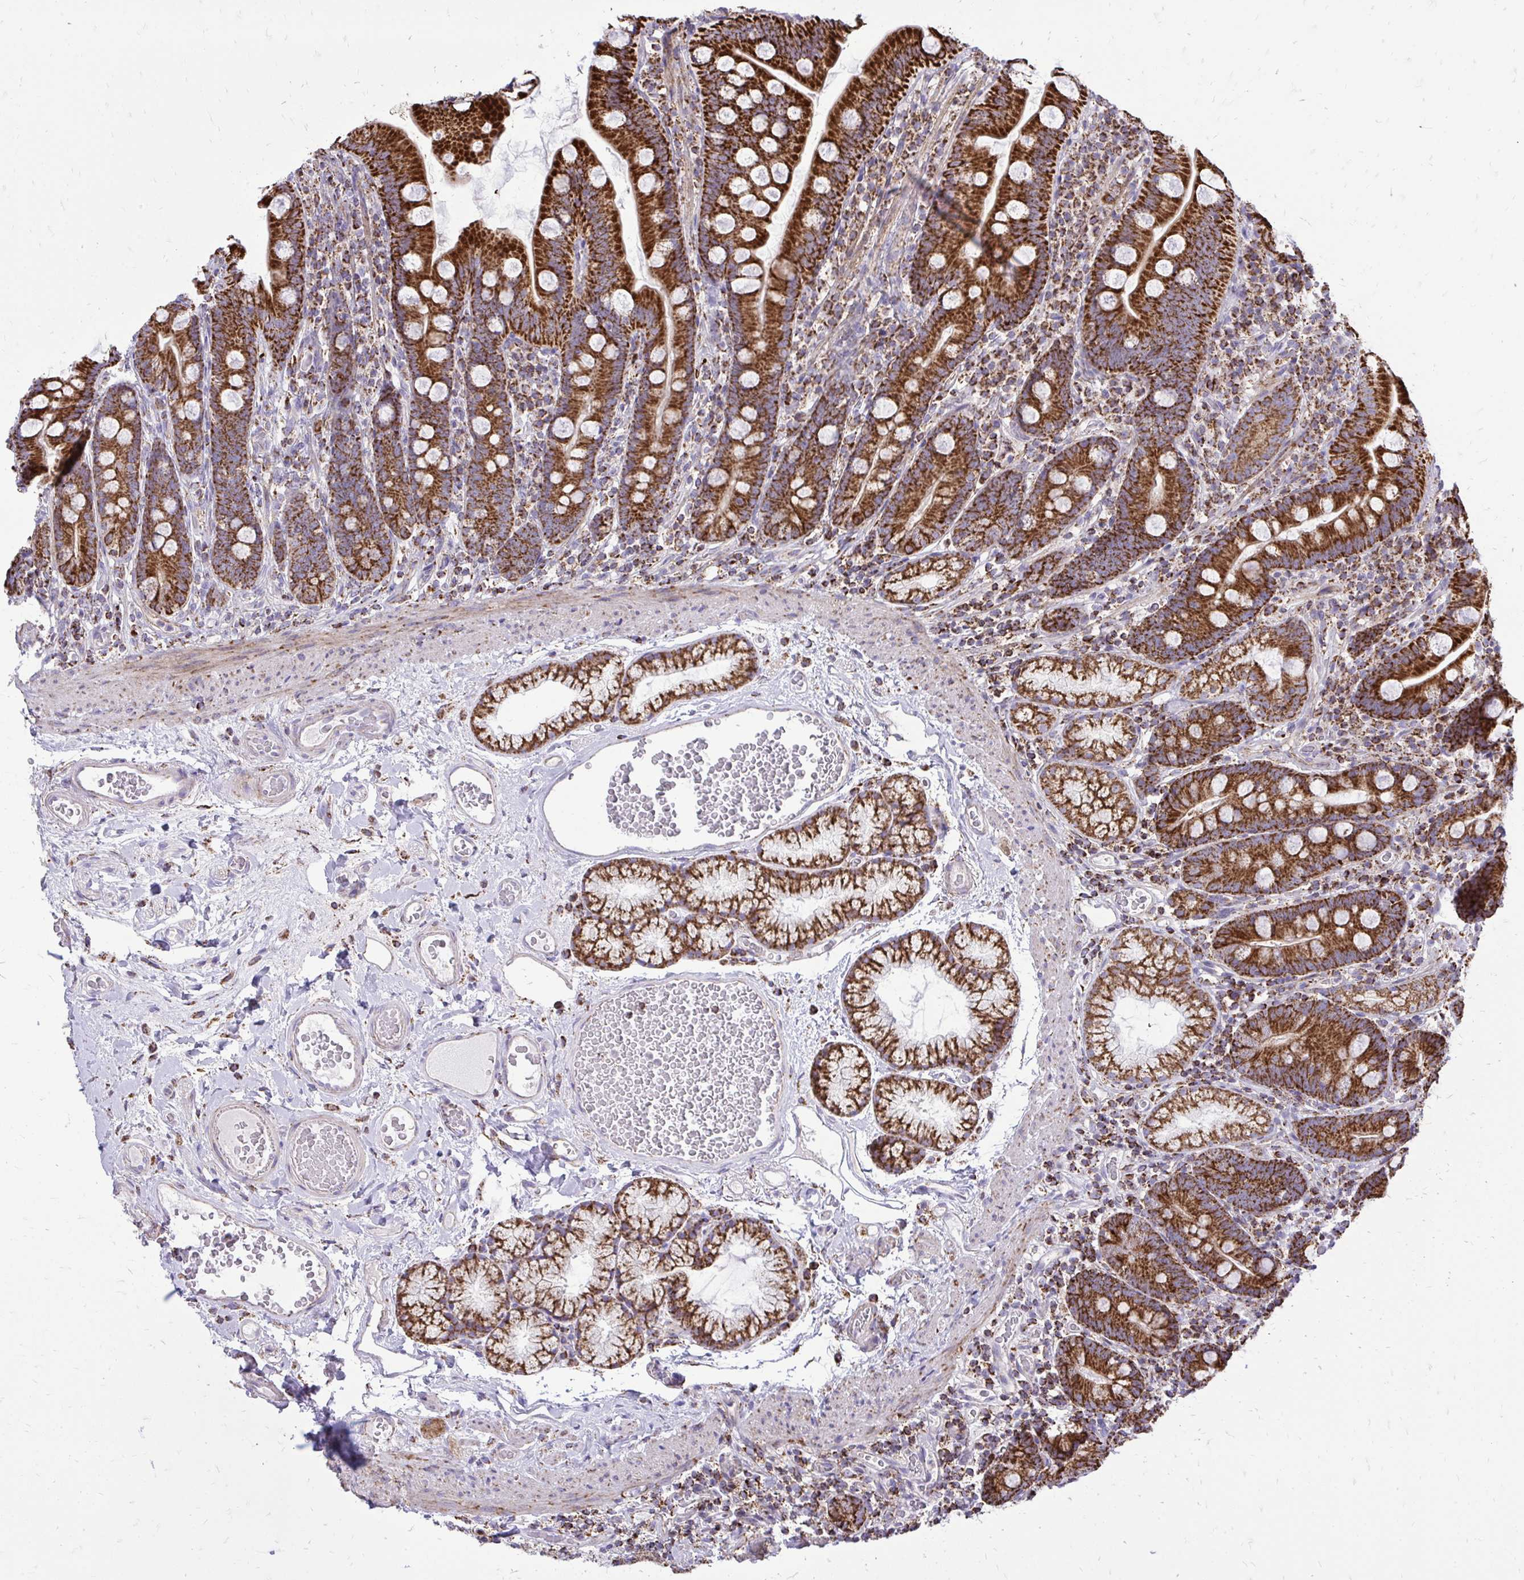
{"staining": {"intensity": "strong", "quantity": ">75%", "location": "cytoplasmic/membranous"}, "tissue": "duodenum", "cell_type": "Glandular cells", "image_type": "normal", "snomed": [{"axis": "morphology", "description": "Normal tissue, NOS"}, {"axis": "topography", "description": "Duodenum"}], "caption": "Immunohistochemistry image of unremarkable duodenum stained for a protein (brown), which demonstrates high levels of strong cytoplasmic/membranous positivity in about >75% of glandular cells.", "gene": "SPTBN2", "patient": {"sex": "female", "age": 67}}